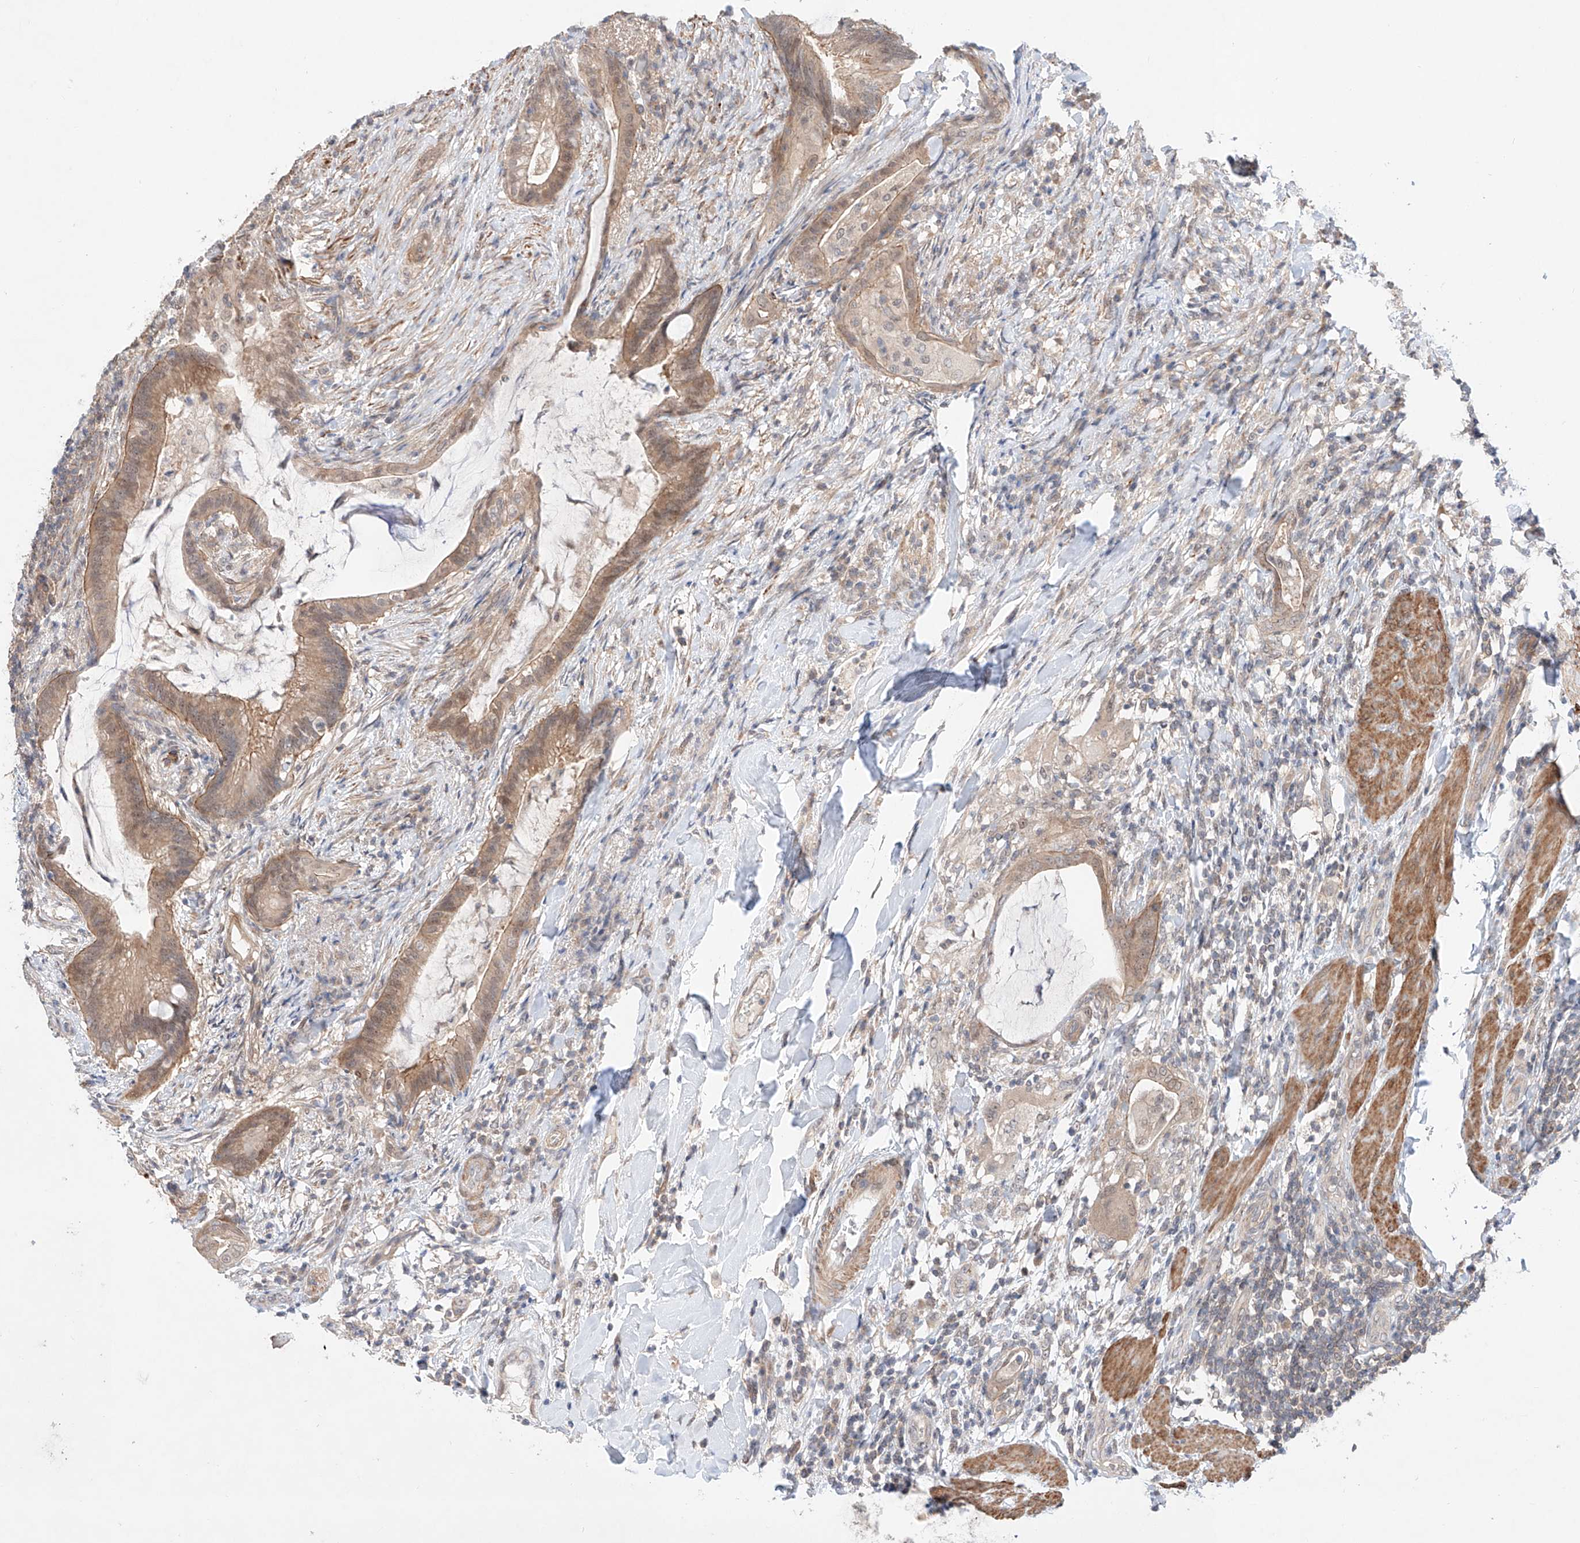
{"staining": {"intensity": "weak", "quantity": ">75%", "location": "cytoplasmic/membranous"}, "tissue": "colorectal cancer", "cell_type": "Tumor cells", "image_type": "cancer", "snomed": [{"axis": "morphology", "description": "Adenocarcinoma, NOS"}, {"axis": "topography", "description": "Colon"}], "caption": "Human colorectal cancer (adenocarcinoma) stained for a protein (brown) demonstrates weak cytoplasmic/membranous positive positivity in approximately >75% of tumor cells.", "gene": "TSR2", "patient": {"sex": "female", "age": 66}}